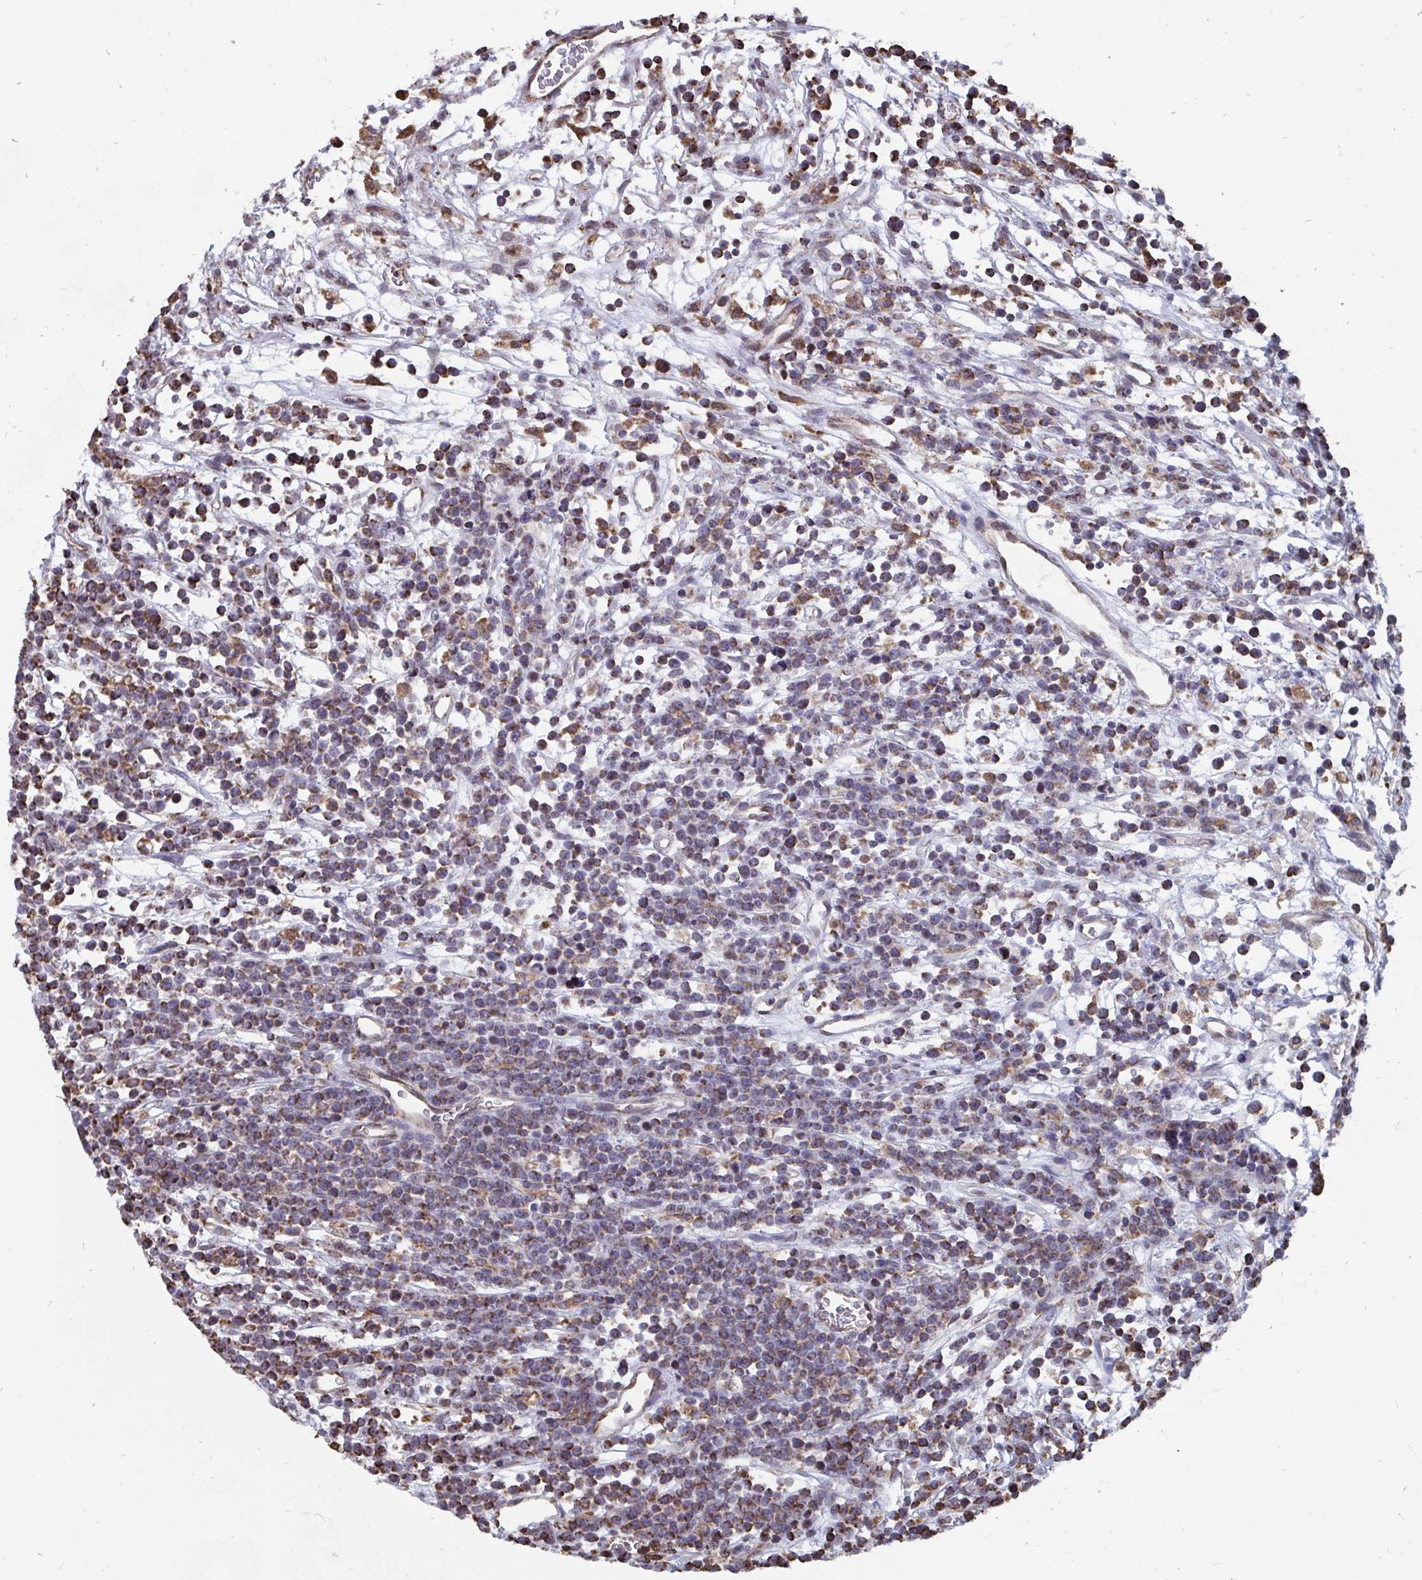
{"staining": {"intensity": "weak", "quantity": "25%-75%", "location": "cytoplasmic/membranous"}, "tissue": "lymphoma", "cell_type": "Tumor cells", "image_type": "cancer", "snomed": [{"axis": "morphology", "description": "Malignant lymphoma, non-Hodgkin's type, High grade"}, {"axis": "topography", "description": "Ovary"}], "caption": "High-magnification brightfield microscopy of malignant lymphoma, non-Hodgkin's type (high-grade) stained with DAB (brown) and counterstained with hematoxylin (blue). tumor cells exhibit weak cytoplasmic/membranous expression is appreciated in about25%-75% of cells.", "gene": "ELAVL1", "patient": {"sex": "female", "age": 56}}